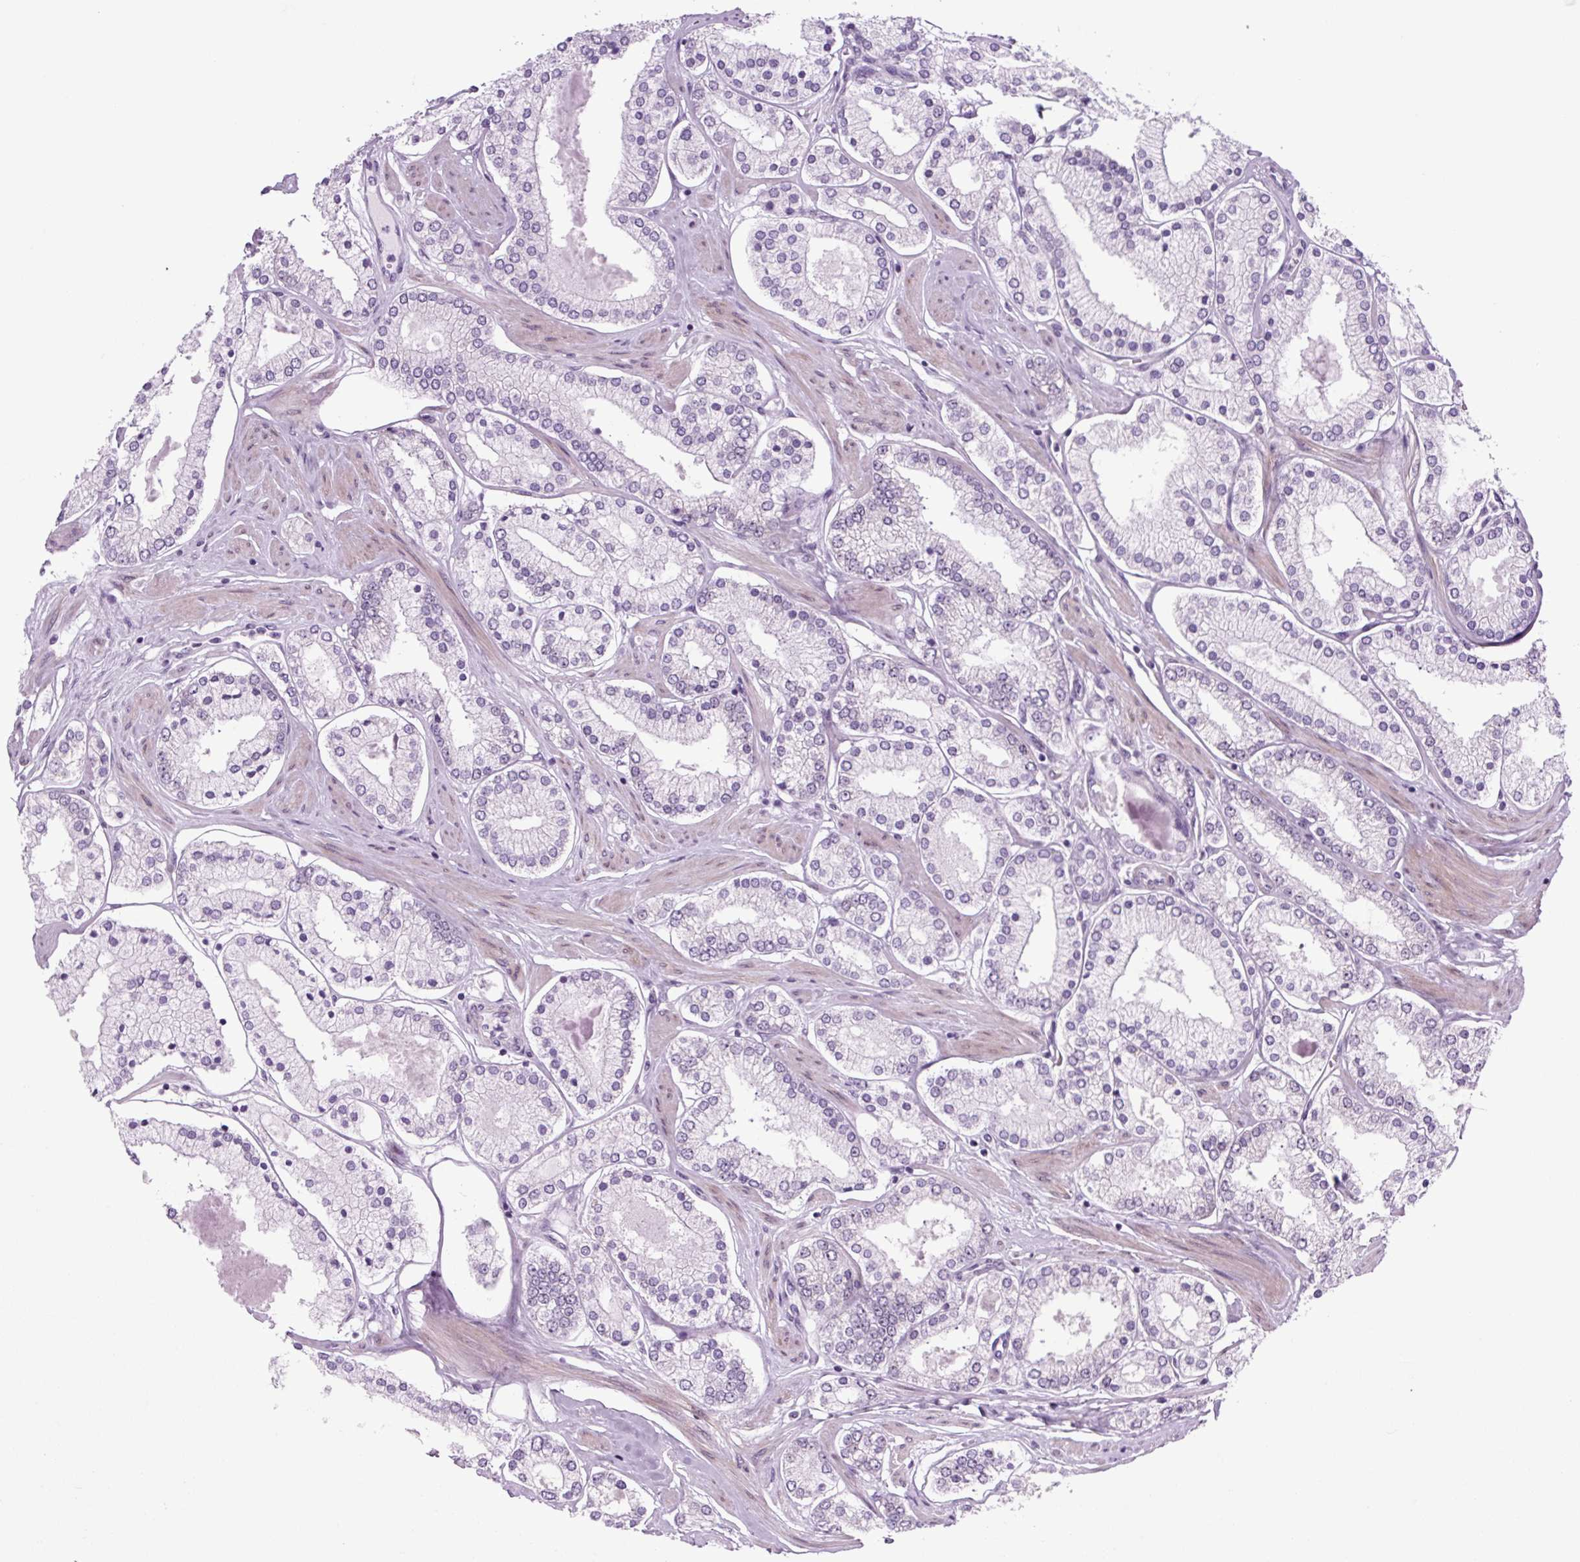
{"staining": {"intensity": "negative", "quantity": "none", "location": "none"}, "tissue": "prostate cancer", "cell_type": "Tumor cells", "image_type": "cancer", "snomed": [{"axis": "morphology", "description": "Adenocarcinoma, Low grade"}, {"axis": "topography", "description": "Prostate"}], "caption": "A photomicrograph of prostate cancer (adenocarcinoma (low-grade)) stained for a protein displays no brown staining in tumor cells. (DAB IHC with hematoxylin counter stain).", "gene": "RRS1", "patient": {"sex": "male", "age": 42}}